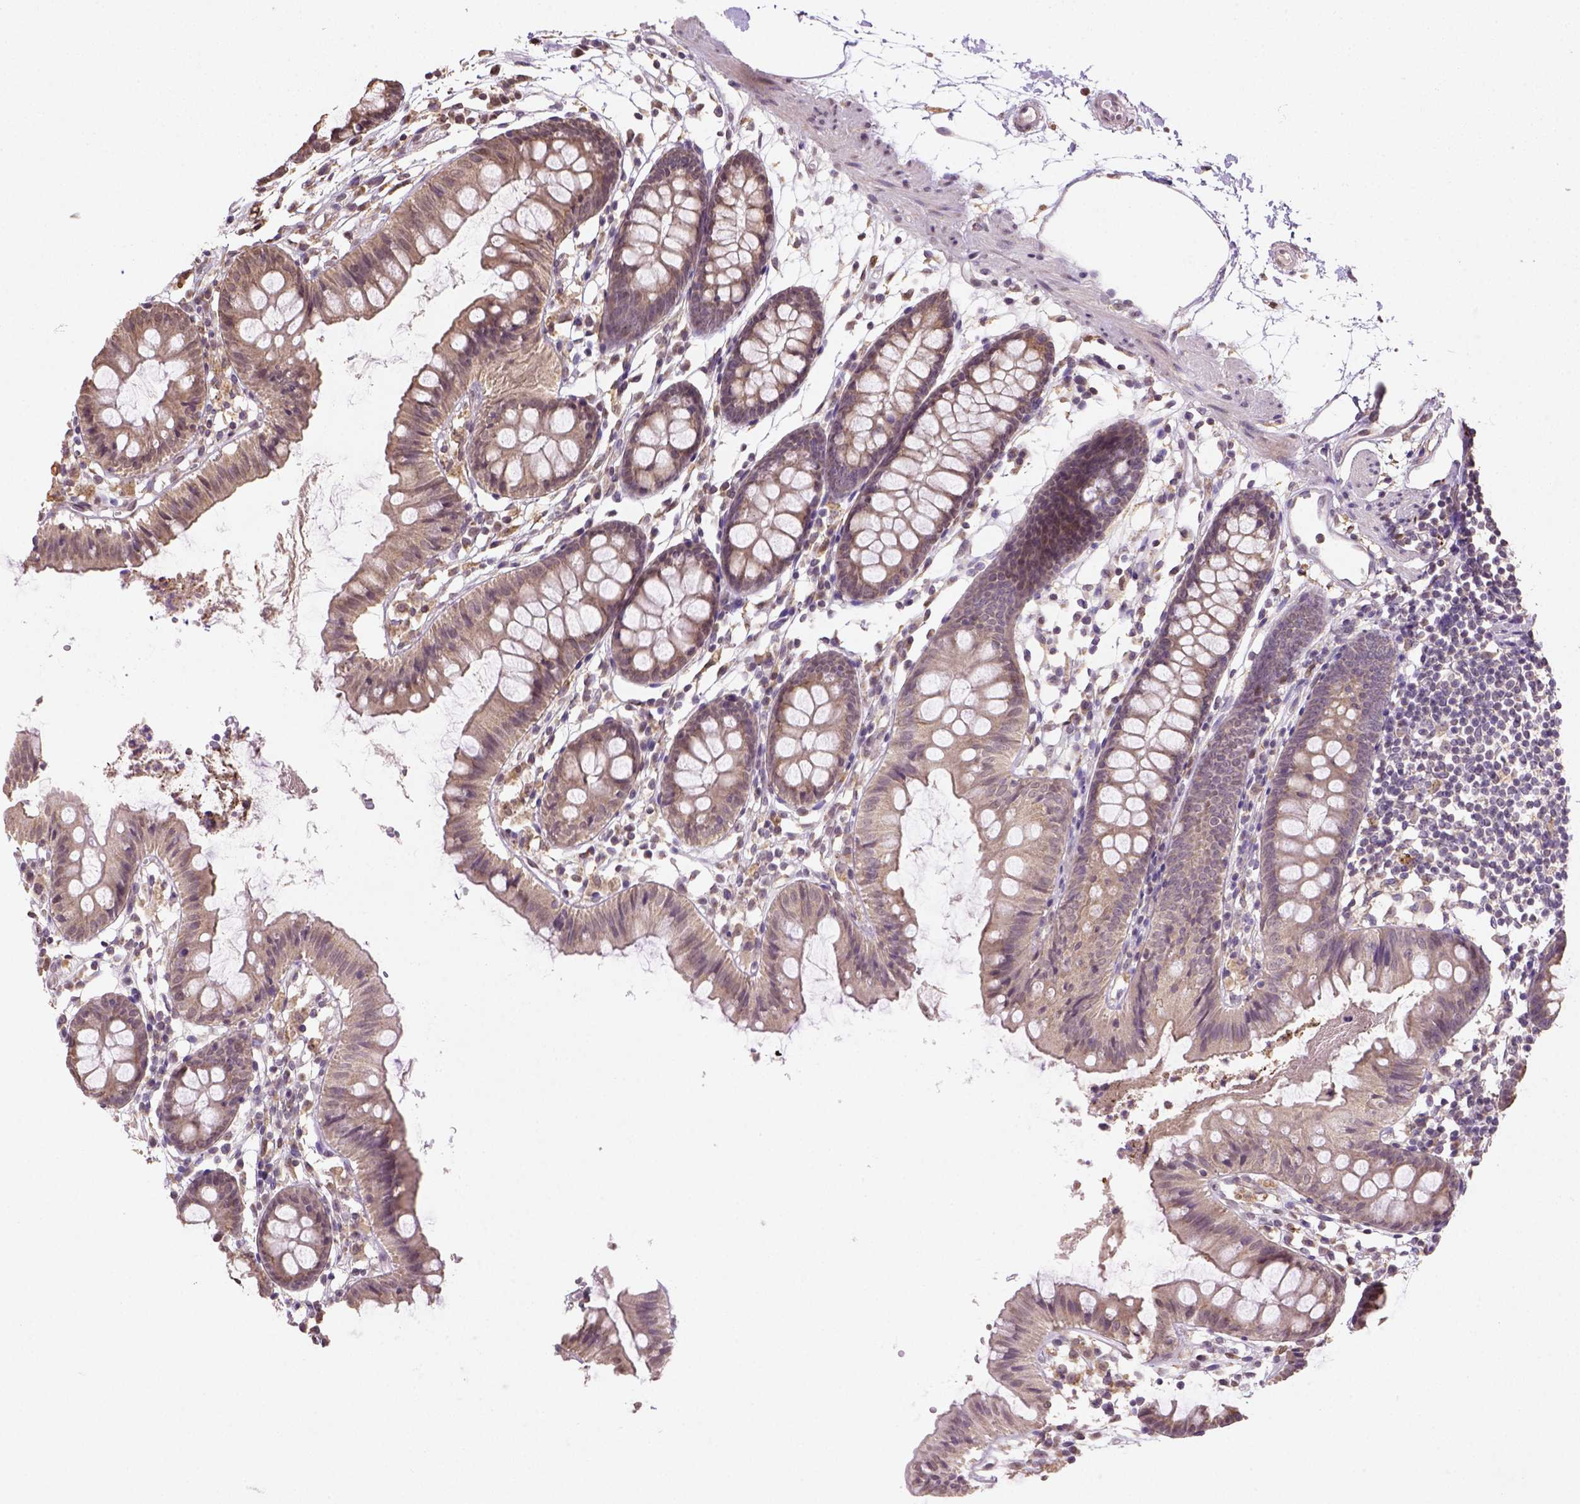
{"staining": {"intensity": "negative", "quantity": "none", "location": "none"}, "tissue": "colon", "cell_type": "Endothelial cells", "image_type": "normal", "snomed": [{"axis": "morphology", "description": "Normal tissue, NOS"}, {"axis": "topography", "description": "Colon"}], "caption": "This is a photomicrograph of immunohistochemistry (IHC) staining of normal colon, which shows no expression in endothelial cells. (DAB (3,3'-diaminobenzidine) IHC visualized using brightfield microscopy, high magnification).", "gene": "NUDT10", "patient": {"sex": "female", "age": 84}}